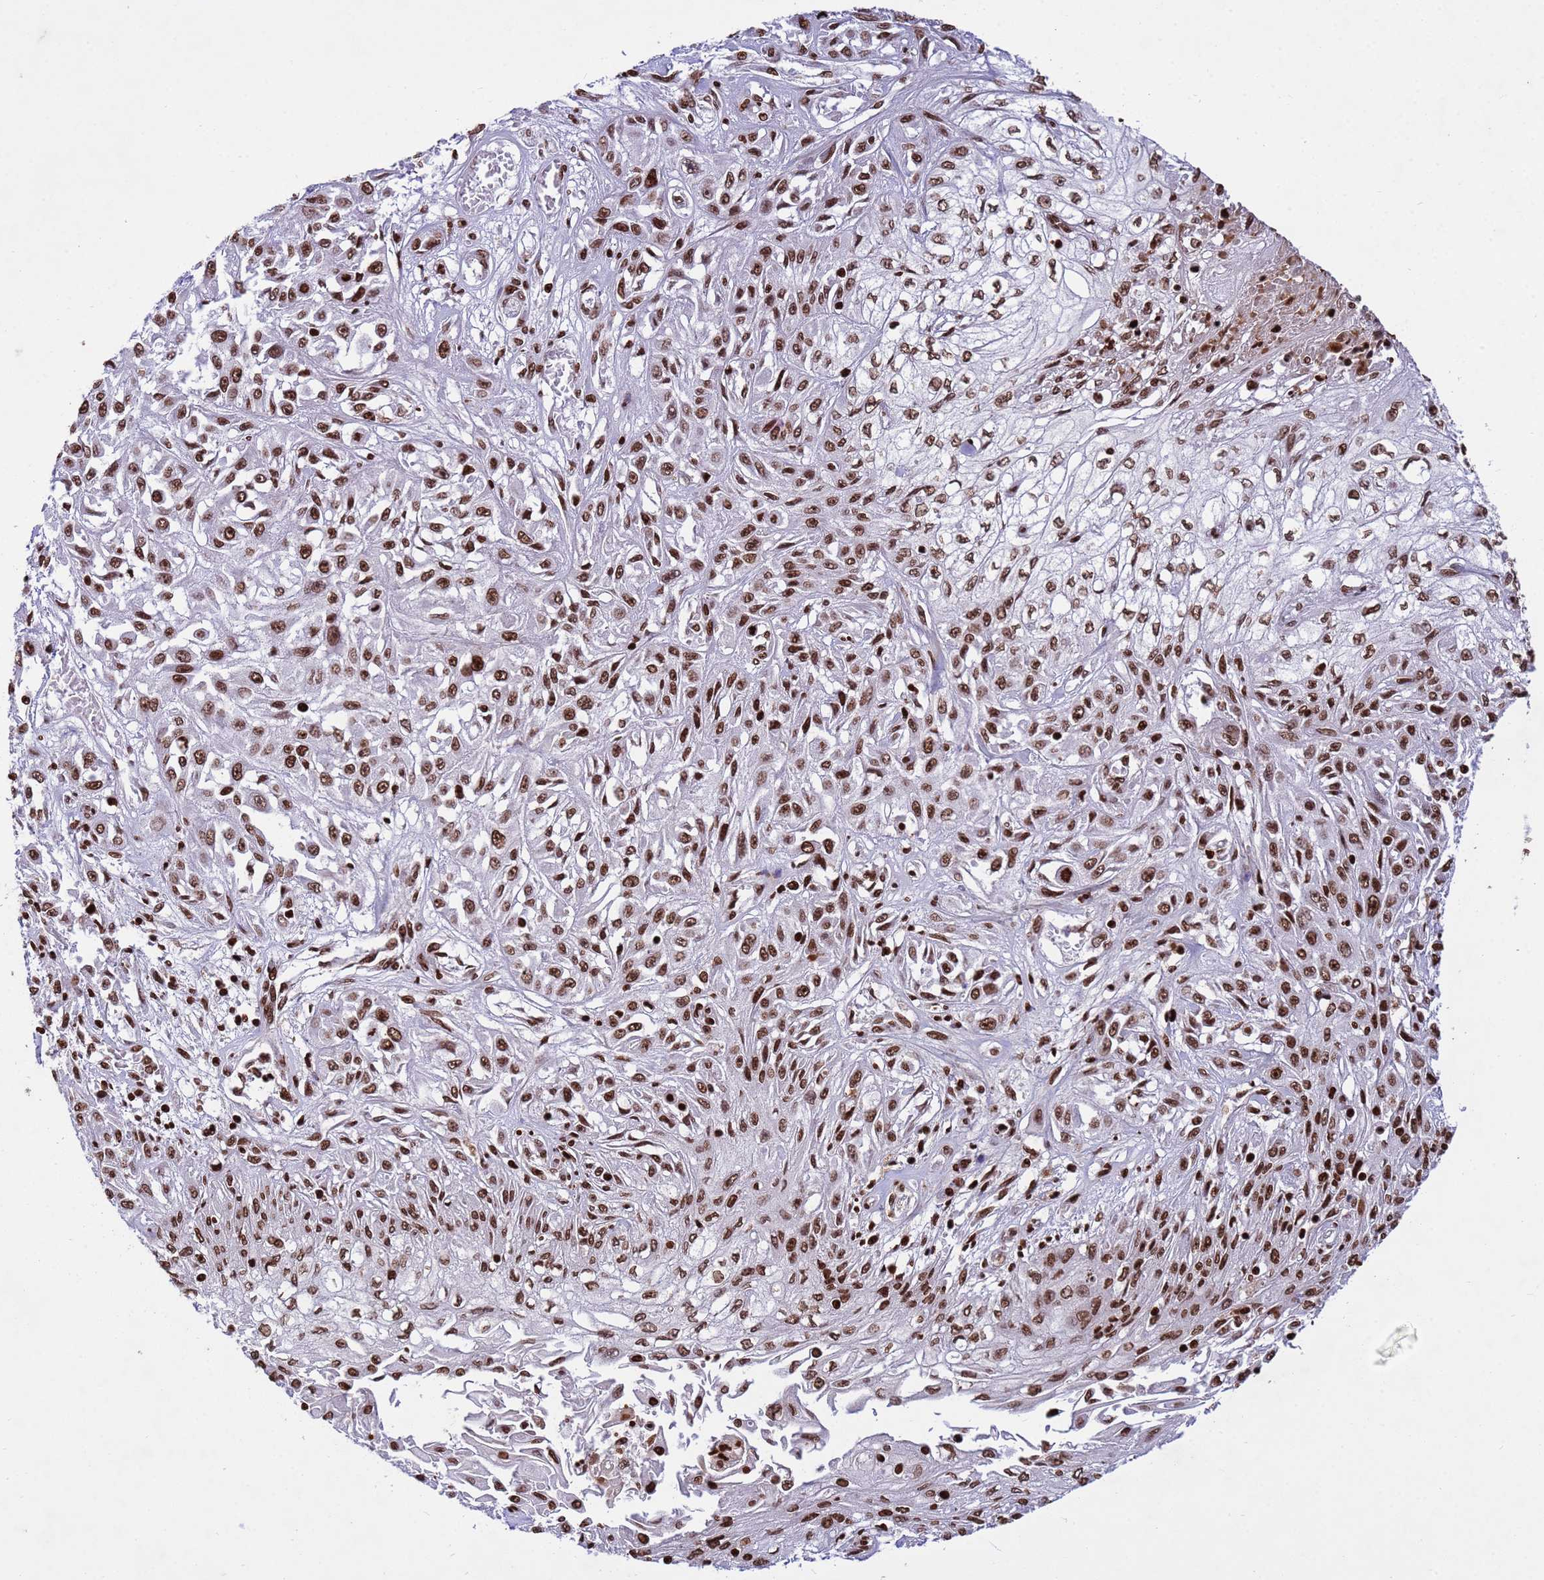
{"staining": {"intensity": "strong", "quantity": ">75%", "location": "nuclear"}, "tissue": "skin cancer", "cell_type": "Tumor cells", "image_type": "cancer", "snomed": [{"axis": "morphology", "description": "Squamous cell carcinoma, NOS"}, {"axis": "morphology", "description": "Squamous cell carcinoma, metastatic, NOS"}, {"axis": "topography", "description": "Skin"}, {"axis": "topography", "description": "Lymph node"}], "caption": "About >75% of tumor cells in skin metastatic squamous cell carcinoma display strong nuclear protein staining as visualized by brown immunohistochemical staining.", "gene": "H3-3B", "patient": {"sex": "male", "age": 75}}